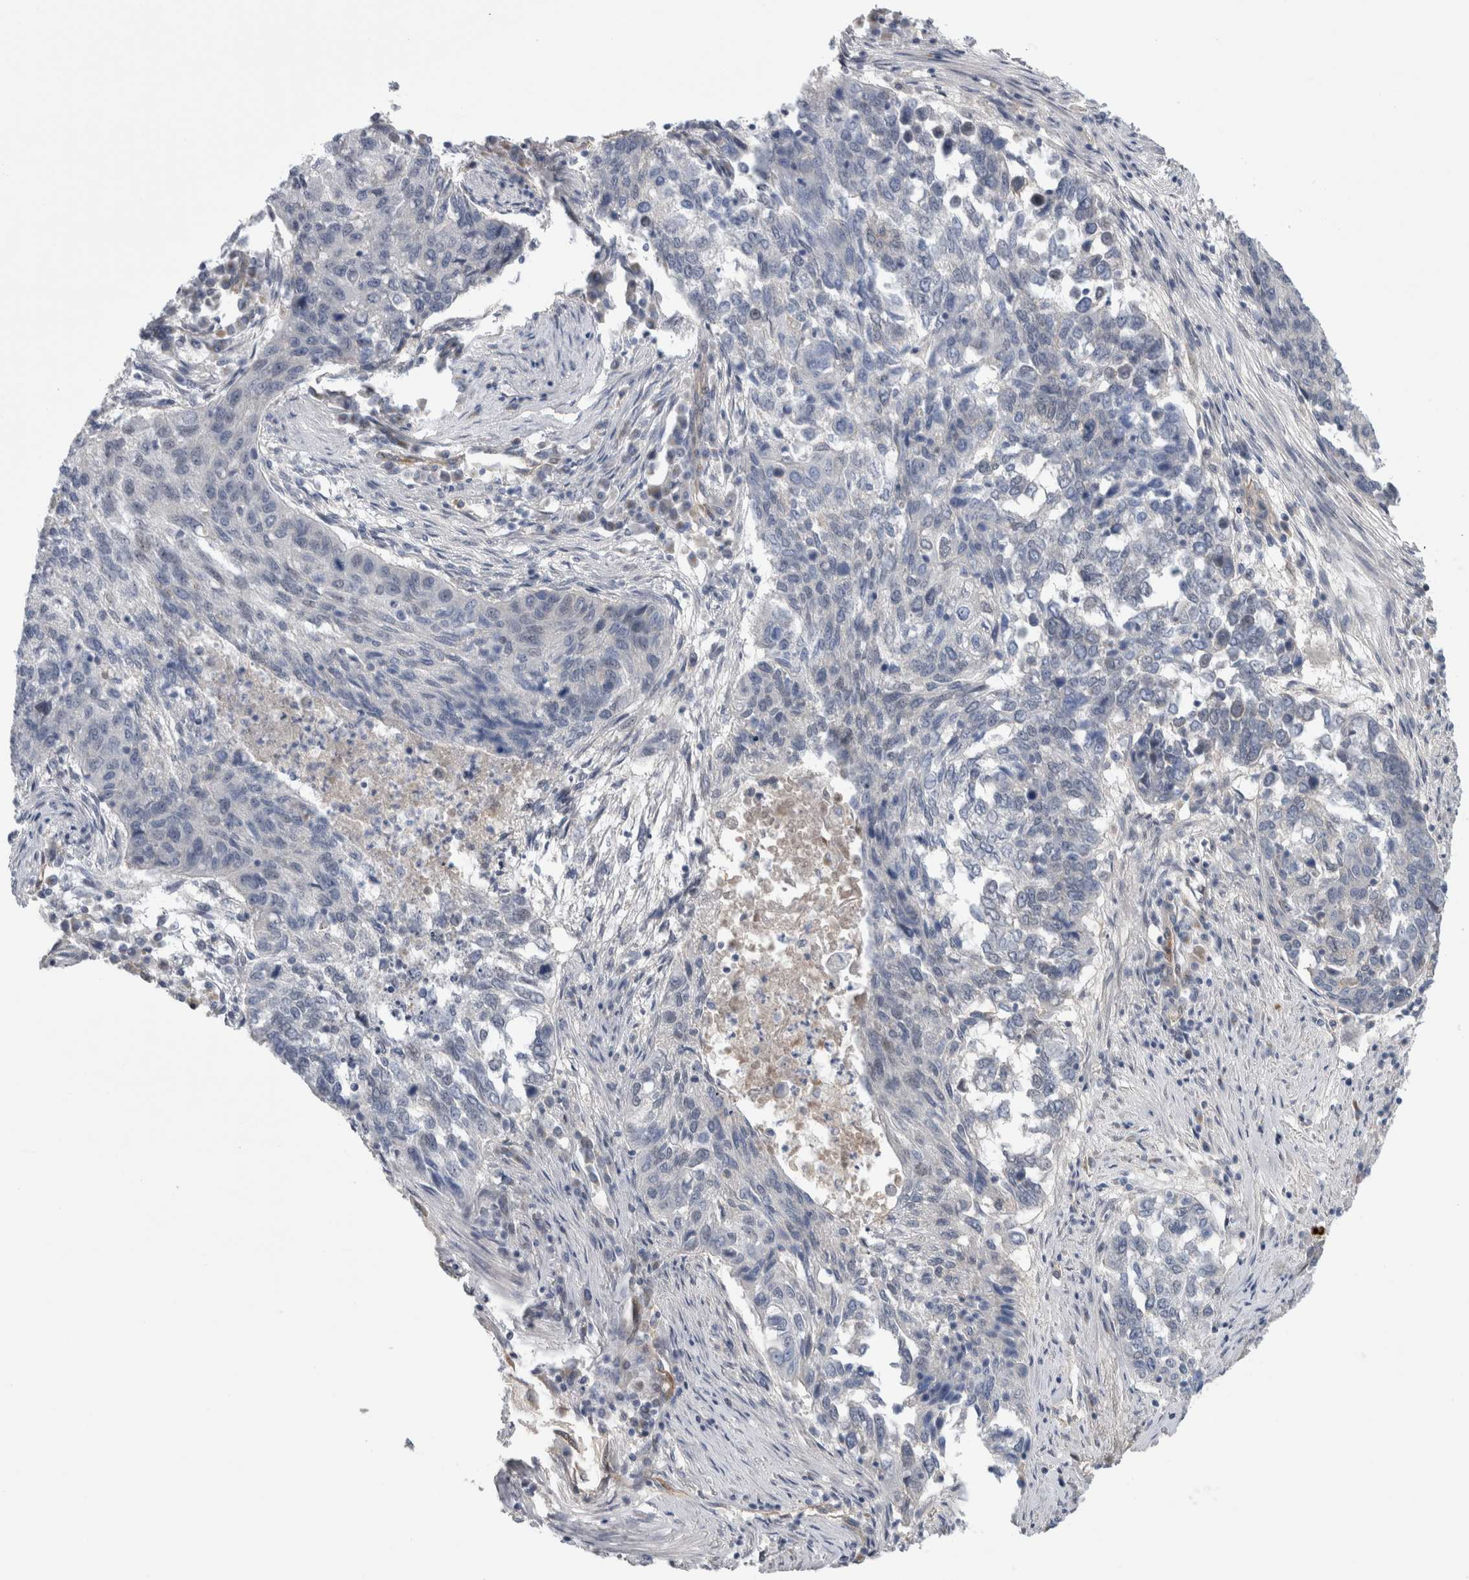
{"staining": {"intensity": "negative", "quantity": "none", "location": "none"}, "tissue": "lung cancer", "cell_type": "Tumor cells", "image_type": "cancer", "snomed": [{"axis": "morphology", "description": "Squamous cell carcinoma, NOS"}, {"axis": "topography", "description": "Lung"}], "caption": "IHC image of neoplastic tissue: squamous cell carcinoma (lung) stained with DAB (3,3'-diaminobenzidine) demonstrates no significant protein staining in tumor cells. (IHC, brightfield microscopy, high magnification).", "gene": "TAFA5", "patient": {"sex": "female", "age": 63}}